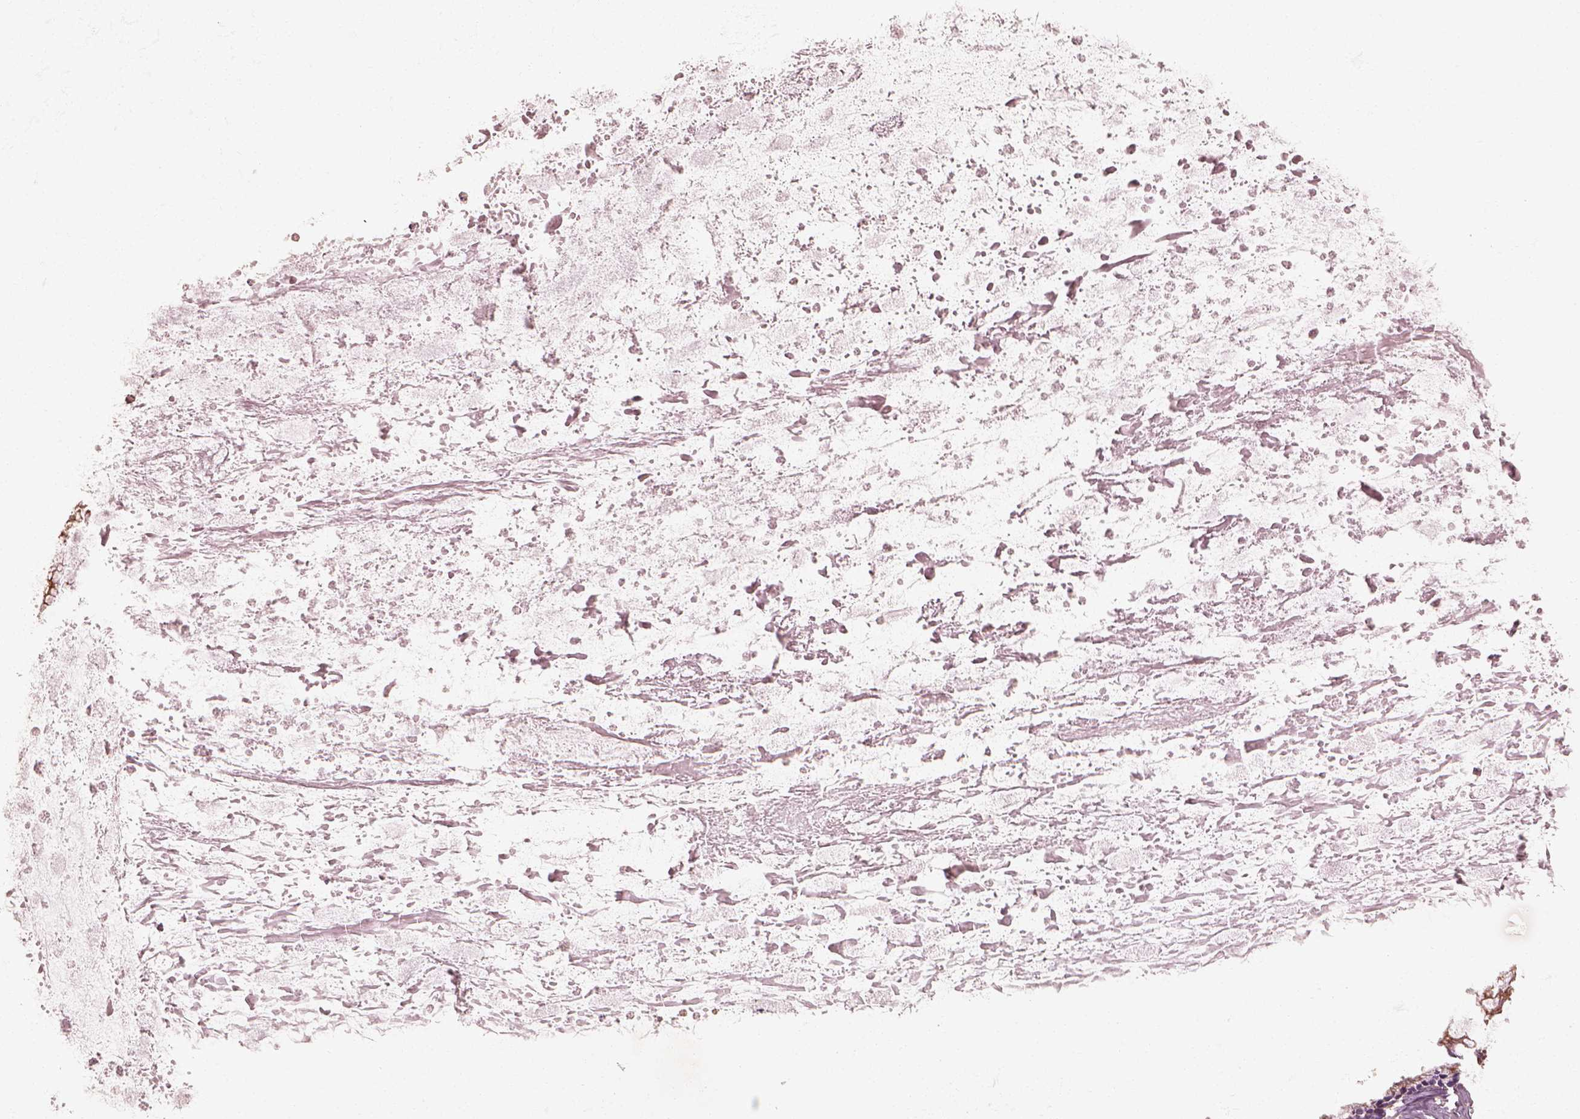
{"staining": {"intensity": "moderate", "quantity": ">75%", "location": "cytoplasmic/membranous"}, "tissue": "ovarian cancer", "cell_type": "Tumor cells", "image_type": "cancer", "snomed": [{"axis": "morphology", "description": "Cystadenocarcinoma, mucinous, NOS"}, {"axis": "topography", "description": "Ovary"}], "caption": "Immunohistochemical staining of human mucinous cystadenocarcinoma (ovarian) exhibits medium levels of moderate cytoplasmic/membranous protein expression in approximately >75% of tumor cells.", "gene": "ENTPD6", "patient": {"sex": "female", "age": 67}}